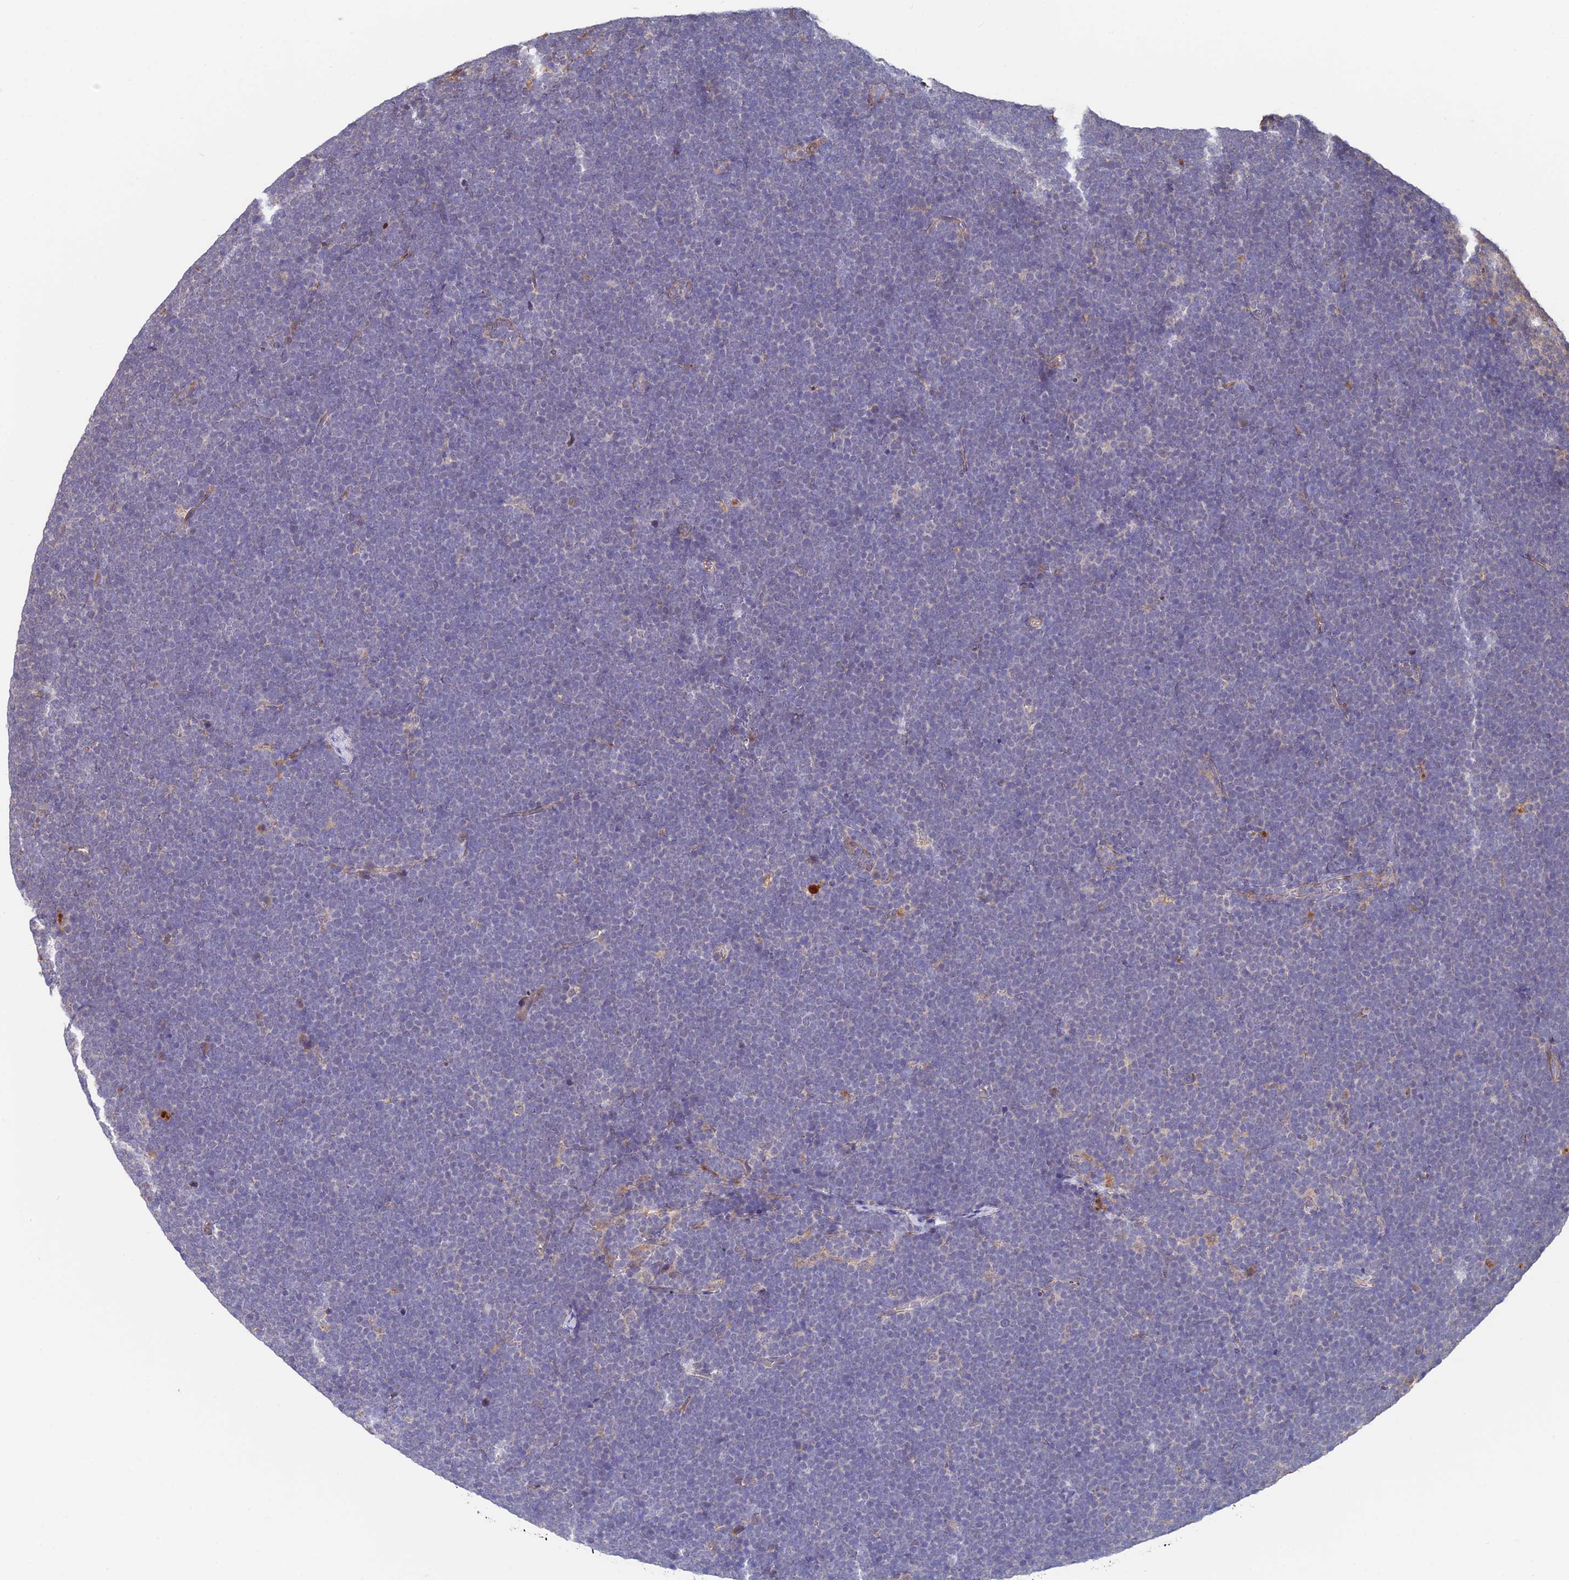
{"staining": {"intensity": "negative", "quantity": "none", "location": "none"}, "tissue": "lymphoma", "cell_type": "Tumor cells", "image_type": "cancer", "snomed": [{"axis": "morphology", "description": "Malignant lymphoma, non-Hodgkin's type, High grade"}, {"axis": "topography", "description": "Lymph node"}], "caption": "IHC of malignant lymphoma, non-Hodgkin's type (high-grade) shows no positivity in tumor cells.", "gene": "ACTR5", "patient": {"sex": "male", "age": 13}}